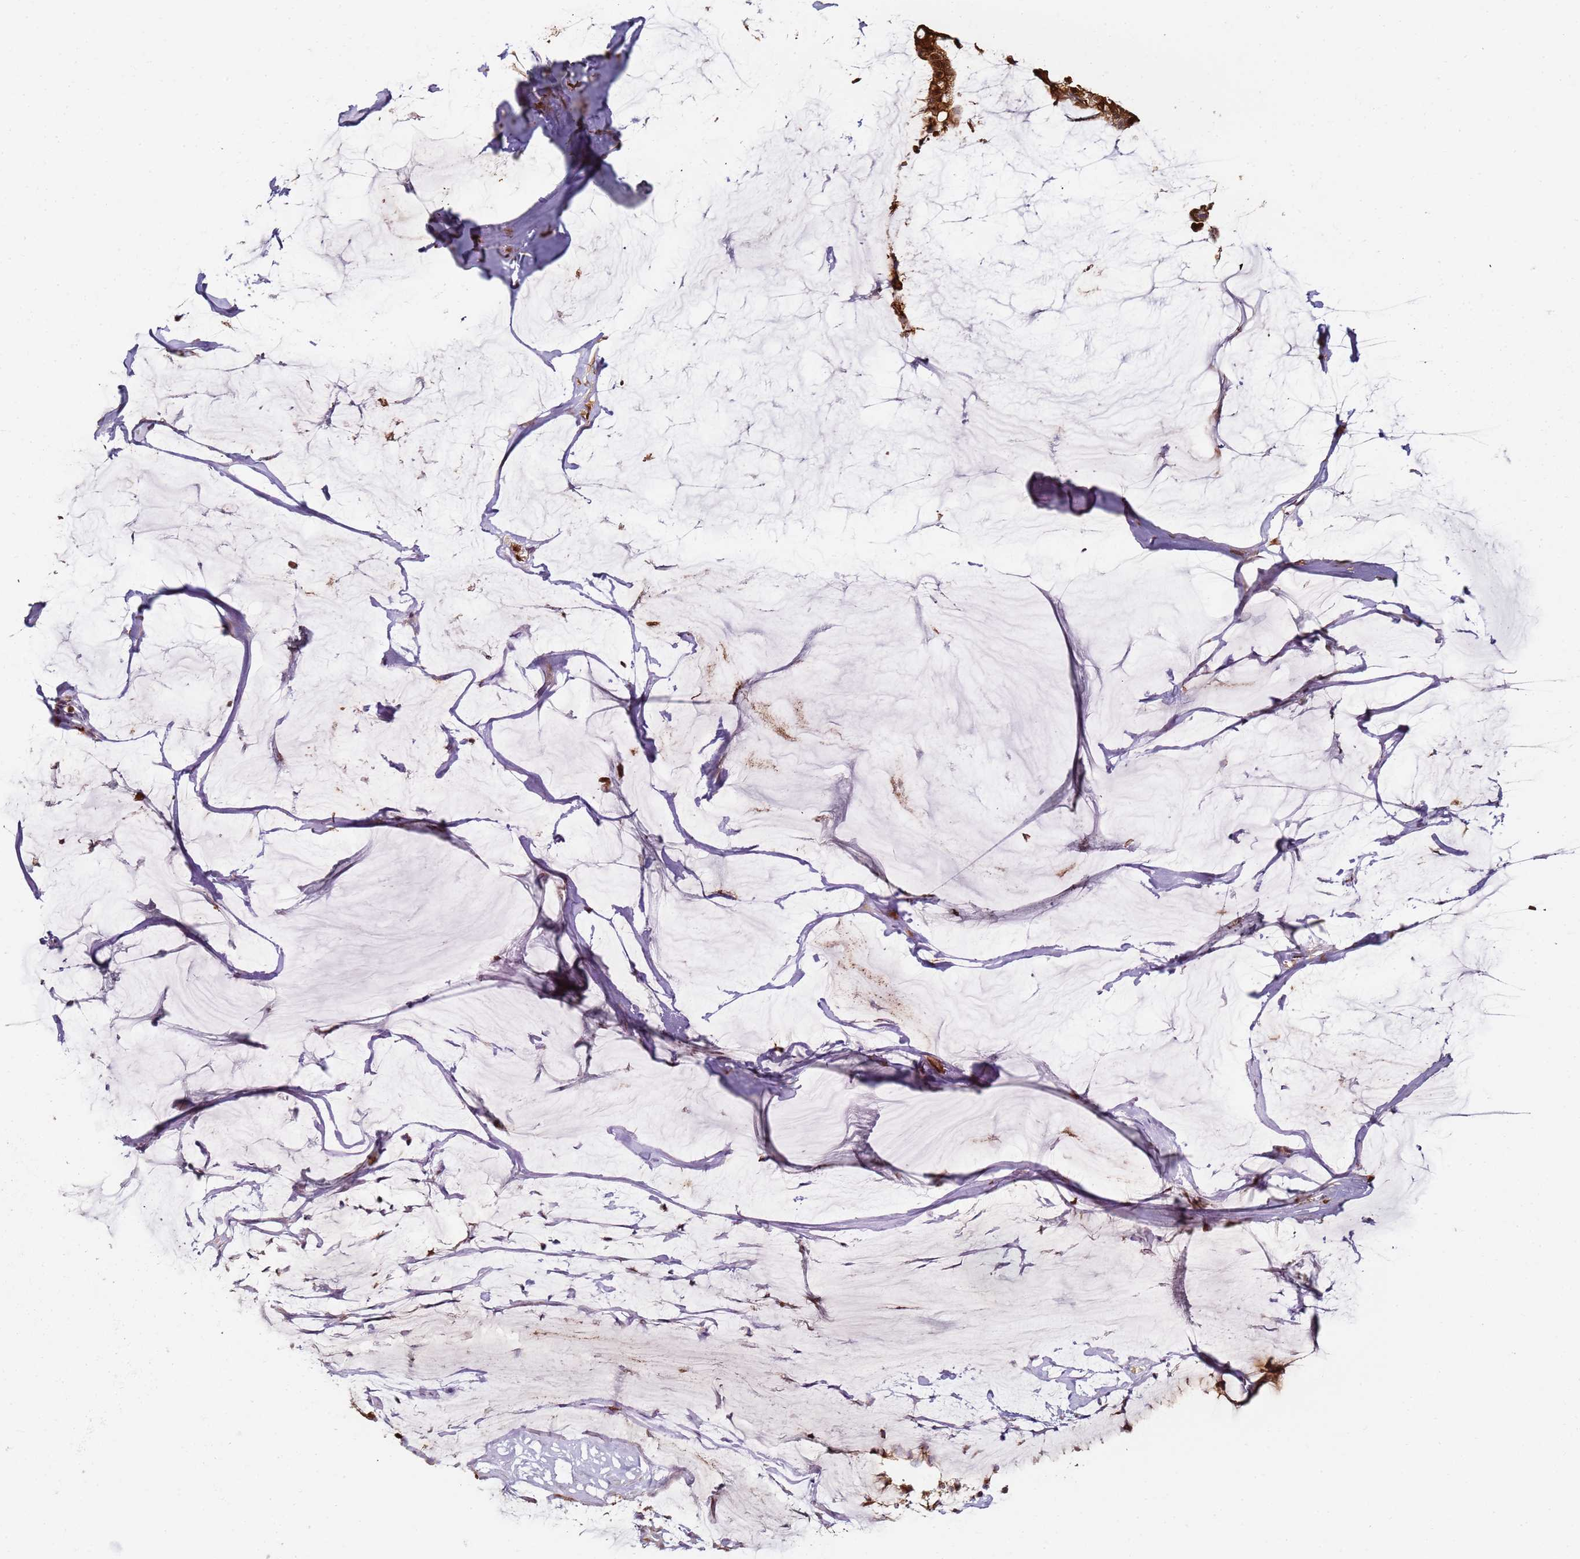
{"staining": {"intensity": "moderate", "quantity": ">75%", "location": "cytoplasmic/membranous"}, "tissue": "ovarian cancer", "cell_type": "Tumor cells", "image_type": "cancer", "snomed": [{"axis": "morphology", "description": "Cystadenocarcinoma, mucinous, NOS"}, {"axis": "topography", "description": "Ovary"}], "caption": "The immunohistochemical stain shows moderate cytoplasmic/membranous positivity in tumor cells of ovarian cancer tissue.", "gene": "S100A4", "patient": {"sex": "female", "age": 39}}